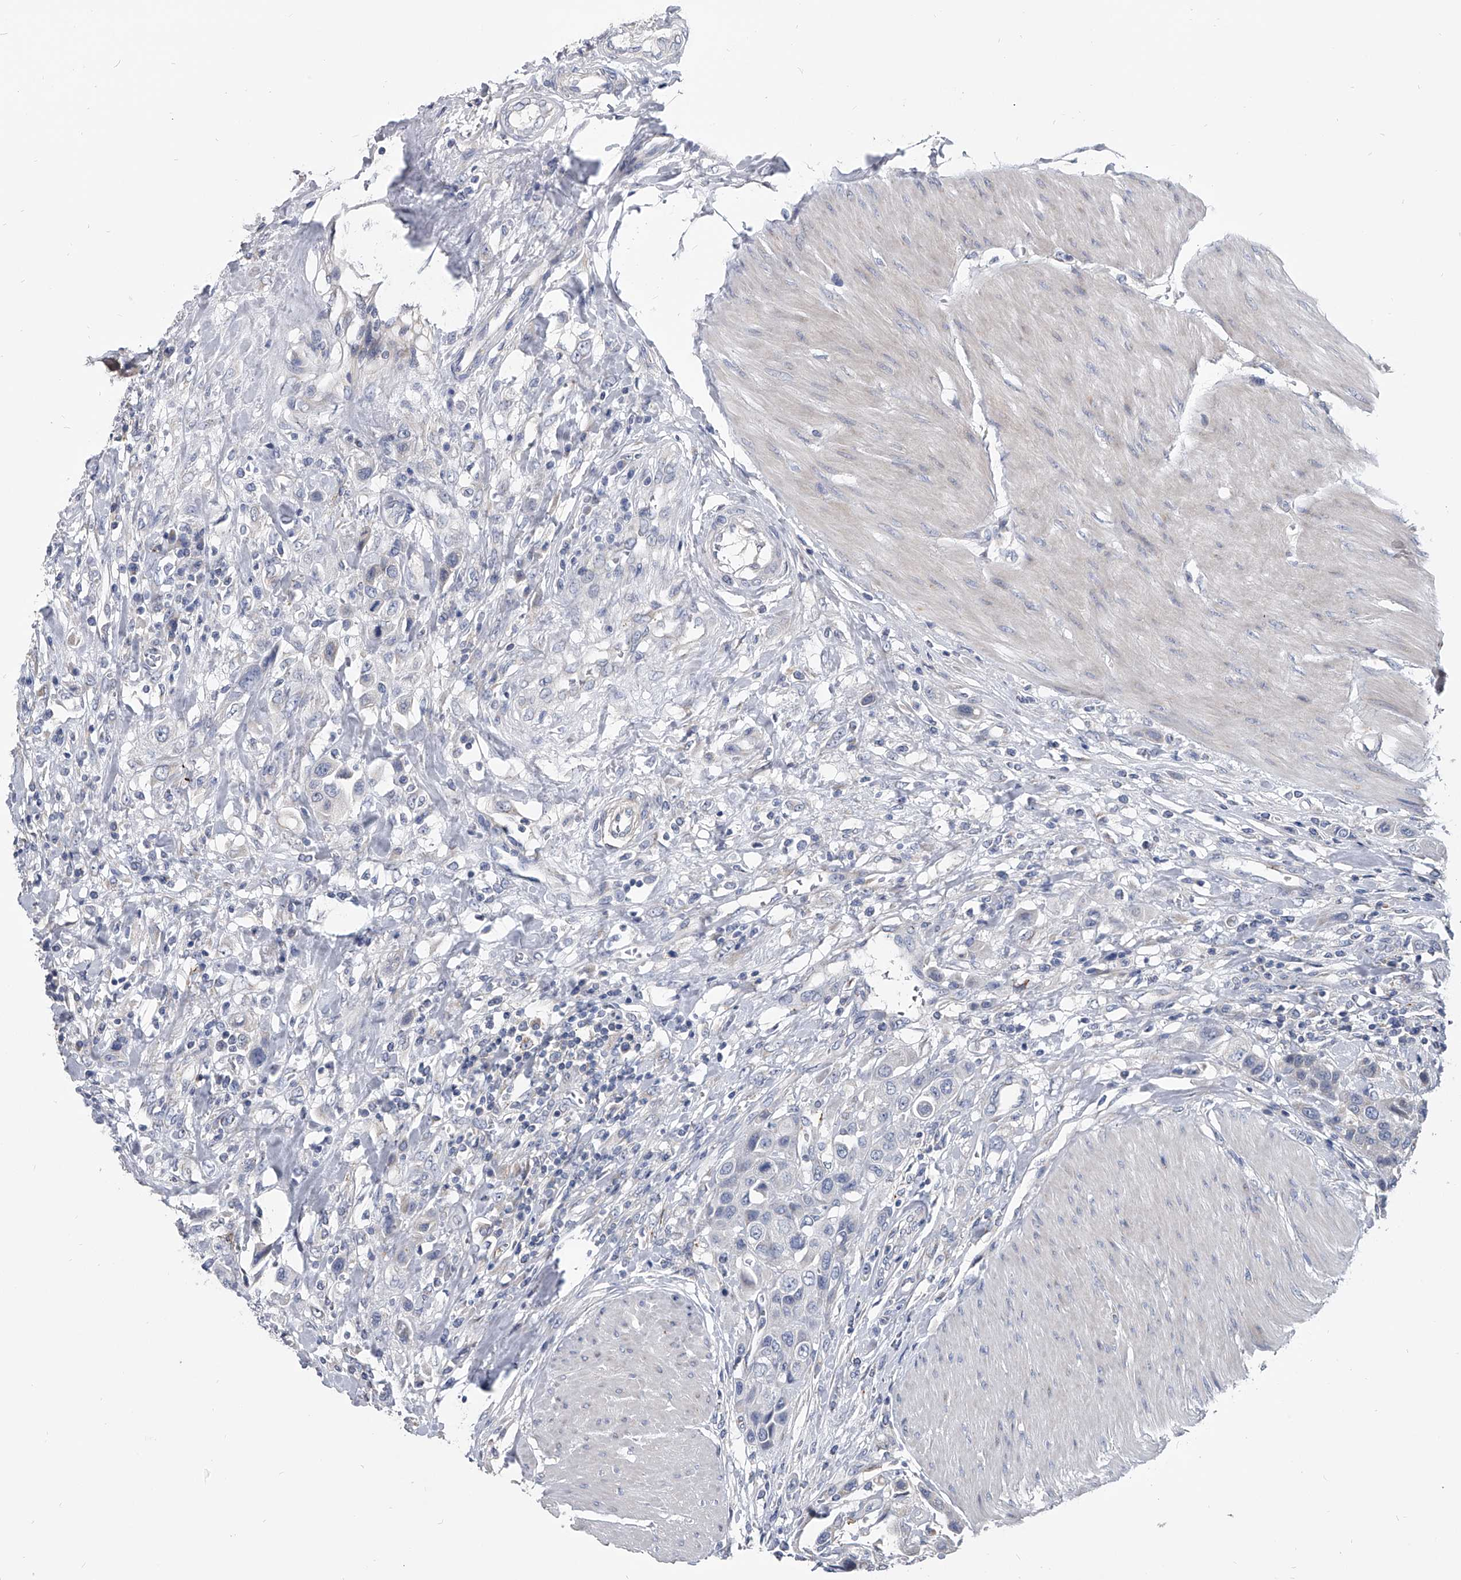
{"staining": {"intensity": "negative", "quantity": "none", "location": "none"}, "tissue": "urothelial cancer", "cell_type": "Tumor cells", "image_type": "cancer", "snomed": [{"axis": "morphology", "description": "Urothelial carcinoma, High grade"}, {"axis": "topography", "description": "Urinary bladder"}], "caption": "Micrograph shows no significant protein staining in tumor cells of urothelial cancer.", "gene": "SPP1", "patient": {"sex": "male", "age": 50}}